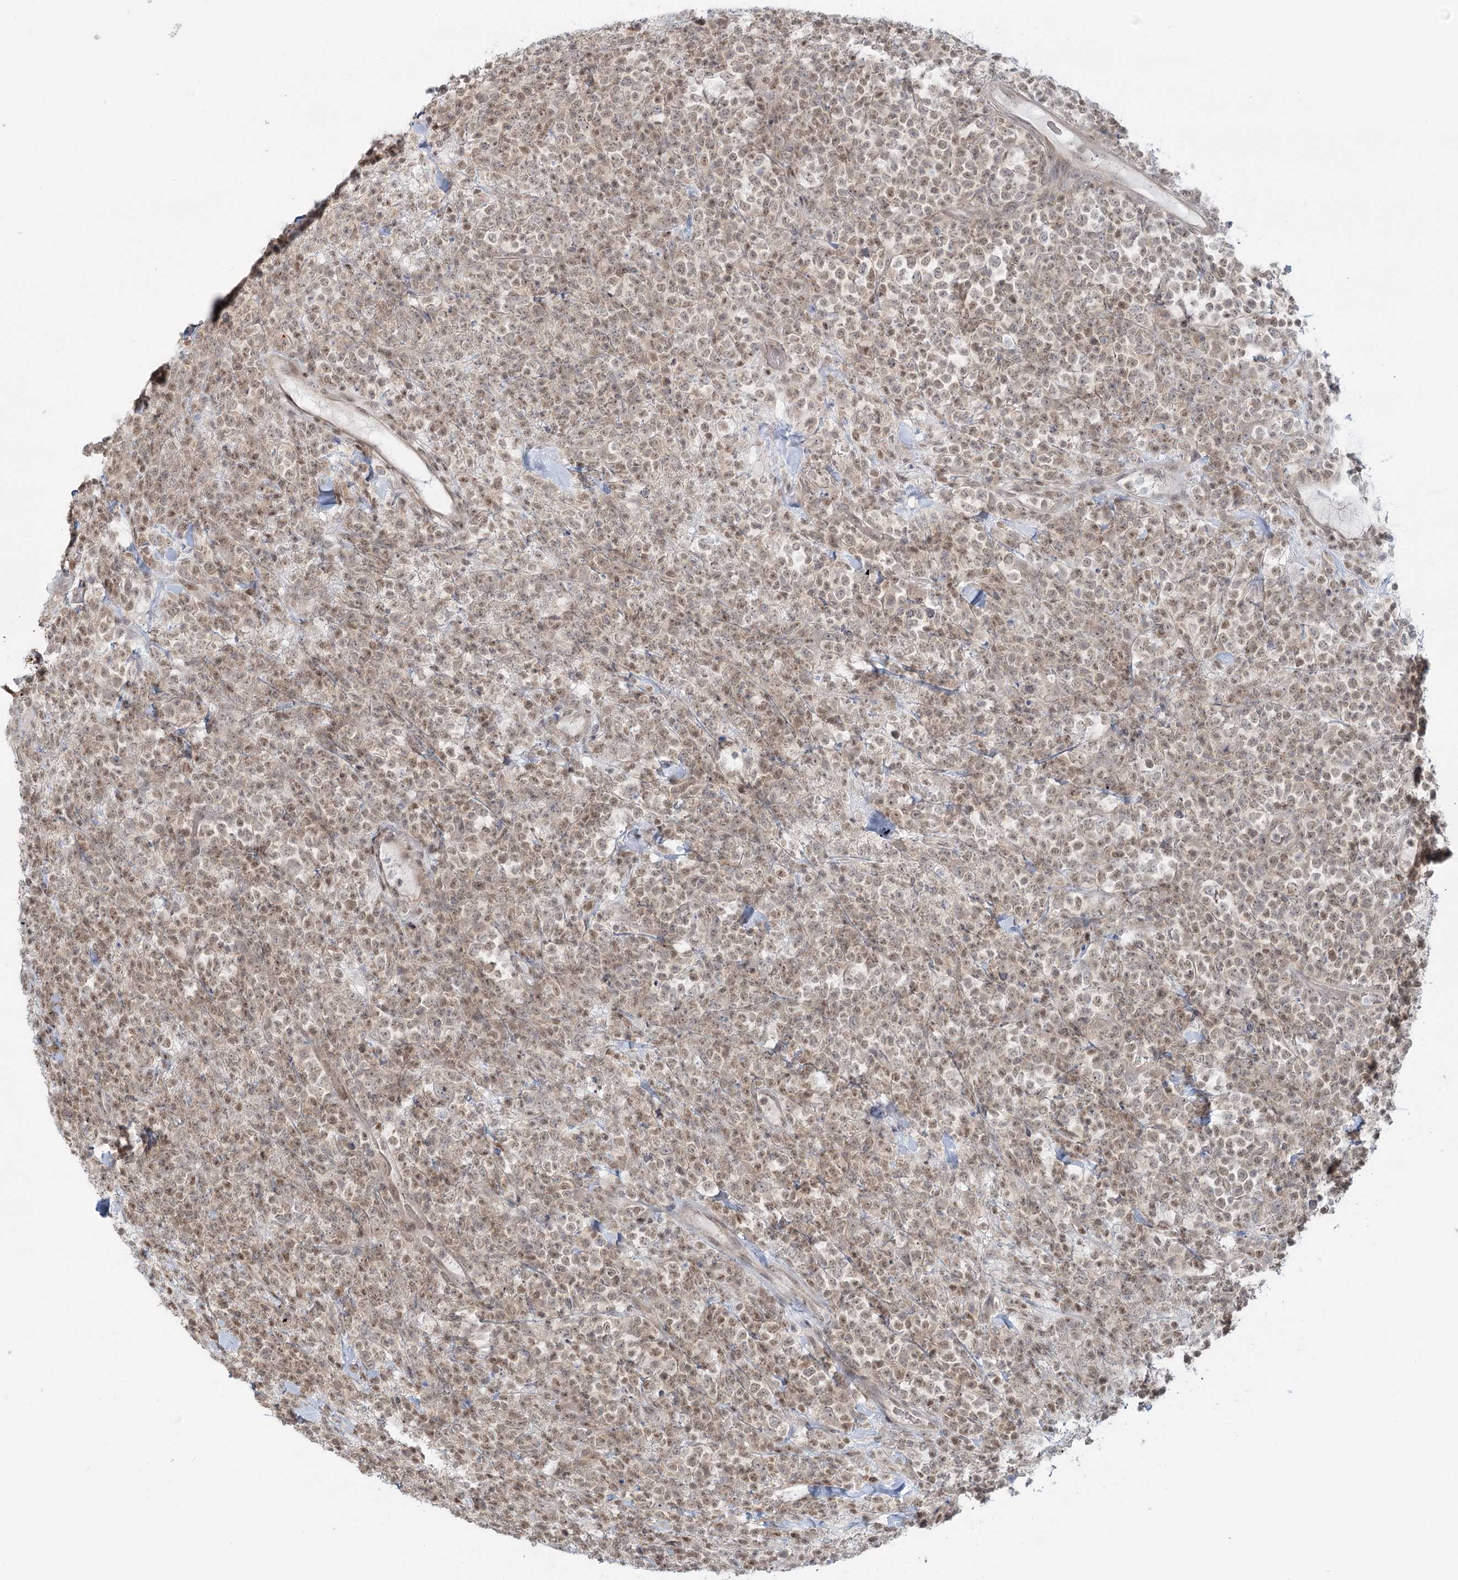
{"staining": {"intensity": "weak", "quantity": ">75%", "location": "nuclear"}, "tissue": "lymphoma", "cell_type": "Tumor cells", "image_type": "cancer", "snomed": [{"axis": "morphology", "description": "Malignant lymphoma, non-Hodgkin's type, High grade"}, {"axis": "topography", "description": "Colon"}], "caption": "An immunohistochemistry micrograph of tumor tissue is shown. Protein staining in brown labels weak nuclear positivity in lymphoma within tumor cells. (Stains: DAB (3,3'-diaminobenzidine) in brown, nuclei in blue, Microscopy: brightfield microscopy at high magnification).", "gene": "R3HCC1L", "patient": {"sex": "female", "age": 53}}